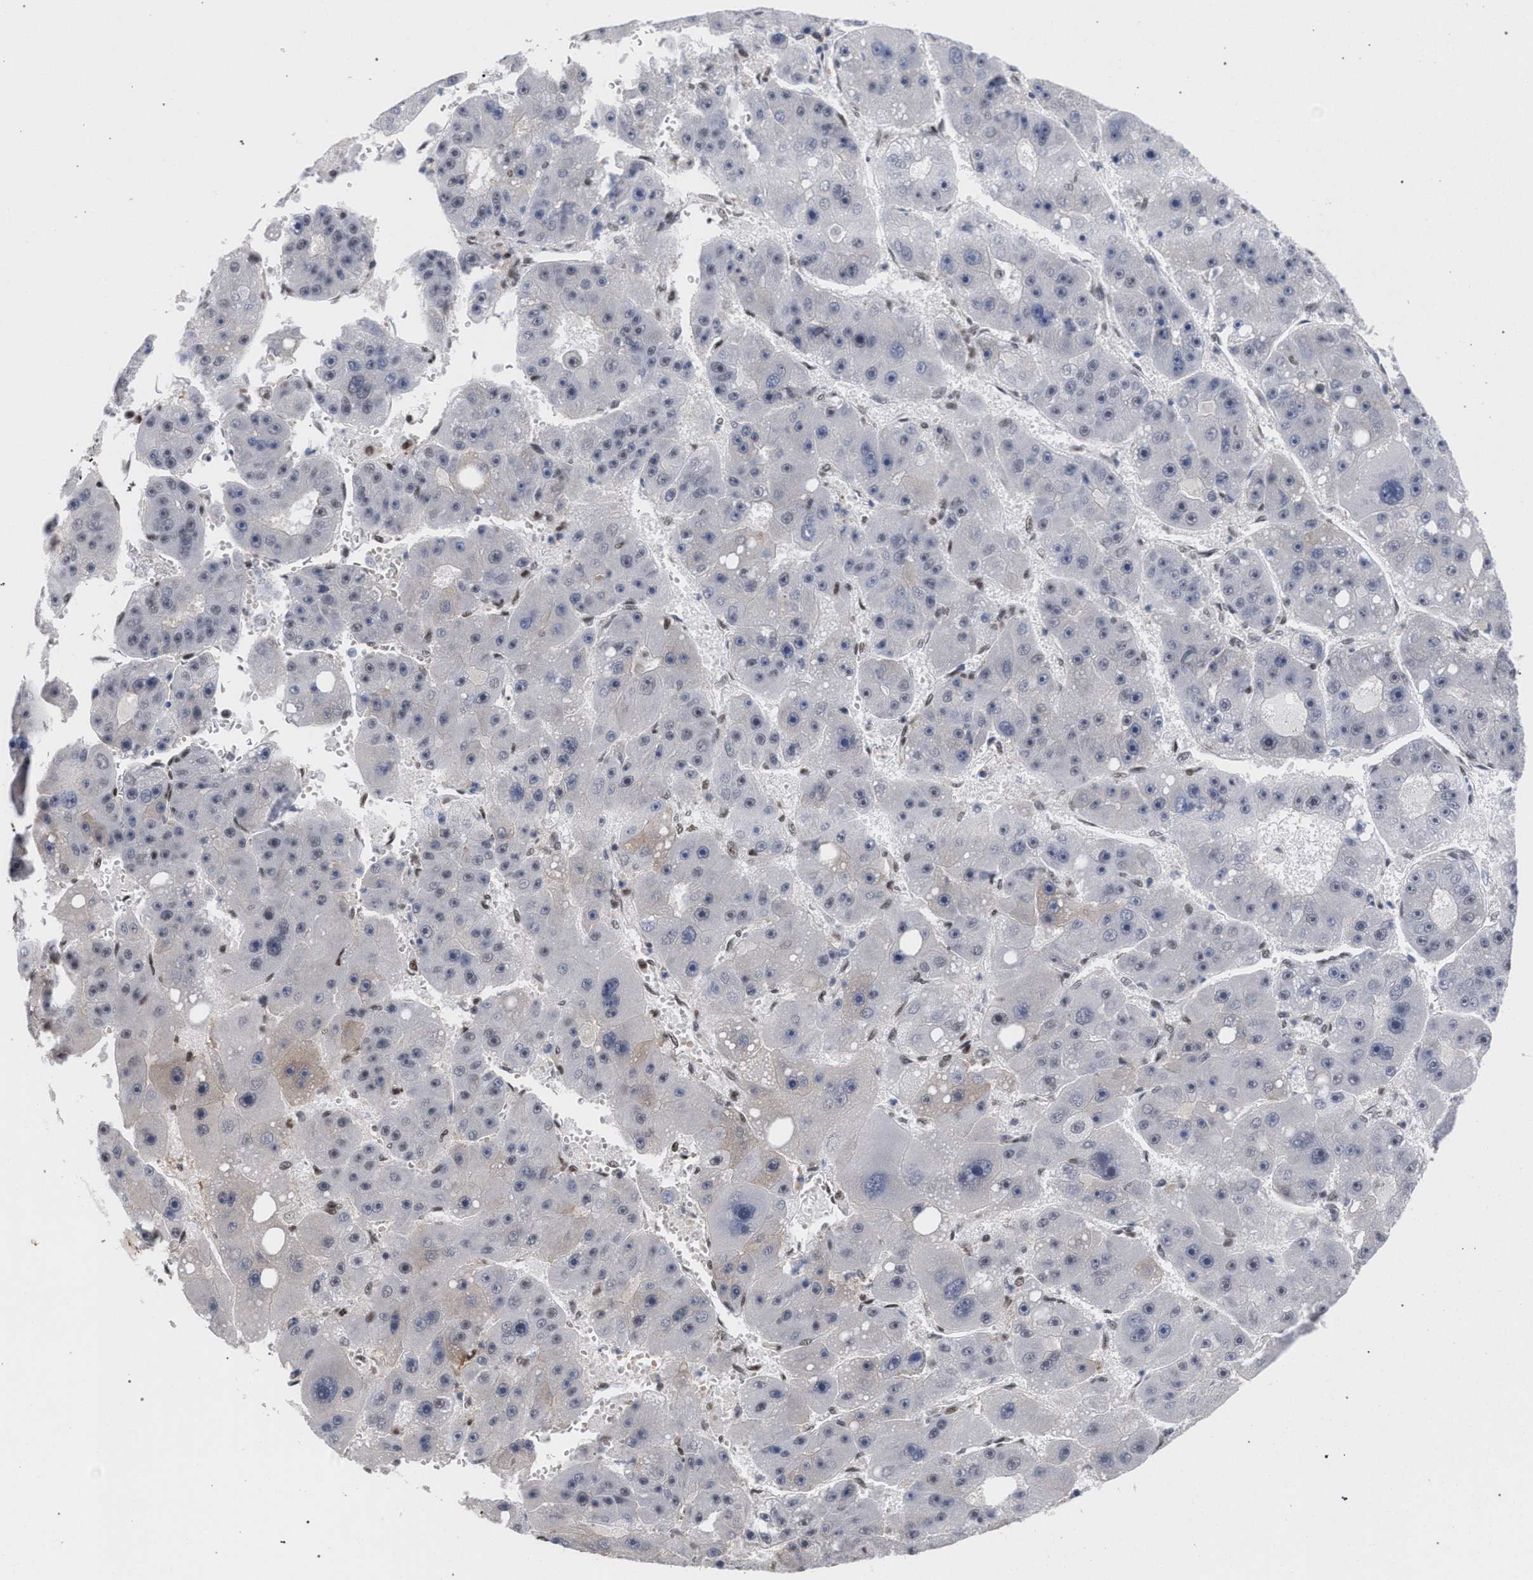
{"staining": {"intensity": "negative", "quantity": "none", "location": "none"}, "tissue": "liver cancer", "cell_type": "Tumor cells", "image_type": "cancer", "snomed": [{"axis": "morphology", "description": "Carcinoma, Hepatocellular, NOS"}, {"axis": "topography", "description": "Liver"}], "caption": "Immunohistochemistry micrograph of neoplastic tissue: human liver cancer (hepatocellular carcinoma) stained with DAB (3,3'-diaminobenzidine) demonstrates no significant protein expression in tumor cells.", "gene": "SCAF4", "patient": {"sex": "female", "age": 61}}